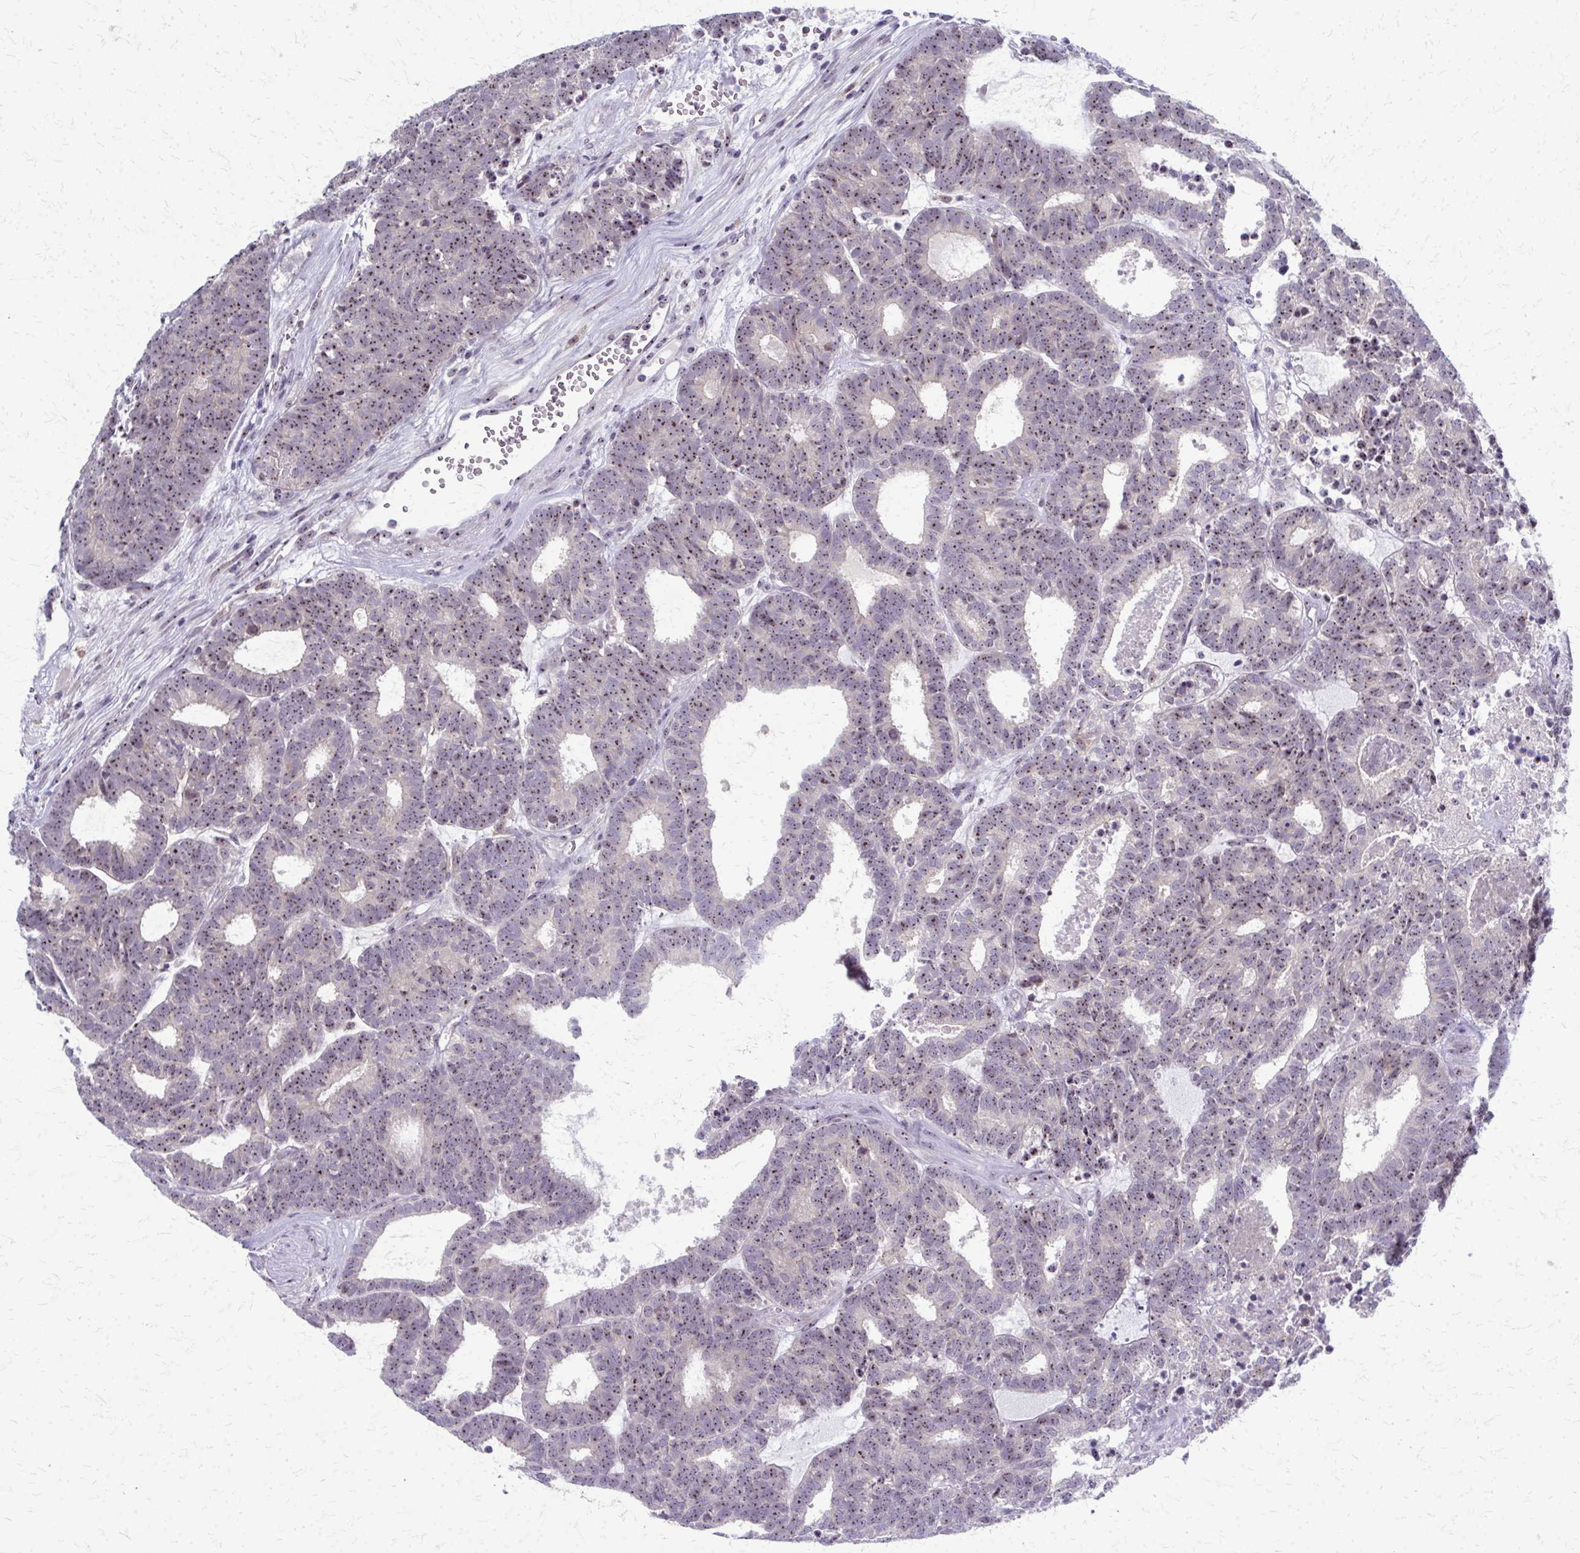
{"staining": {"intensity": "moderate", "quantity": ">75%", "location": "nuclear"}, "tissue": "head and neck cancer", "cell_type": "Tumor cells", "image_type": "cancer", "snomed": [{"axis": "morphology", "description": "Adenocarcinoma, NOS"}, {"axis": "topography", "description": "Head-Neck"}], "caption": "An image showing moderate nuclear expression in about >75% of tumor cells in head and neck cancer (adenocarcinoma), as visualized by brown immunohistochemical staining.", "gene": "NUDT16", "patient": {"sex": "female", "age": 81}}